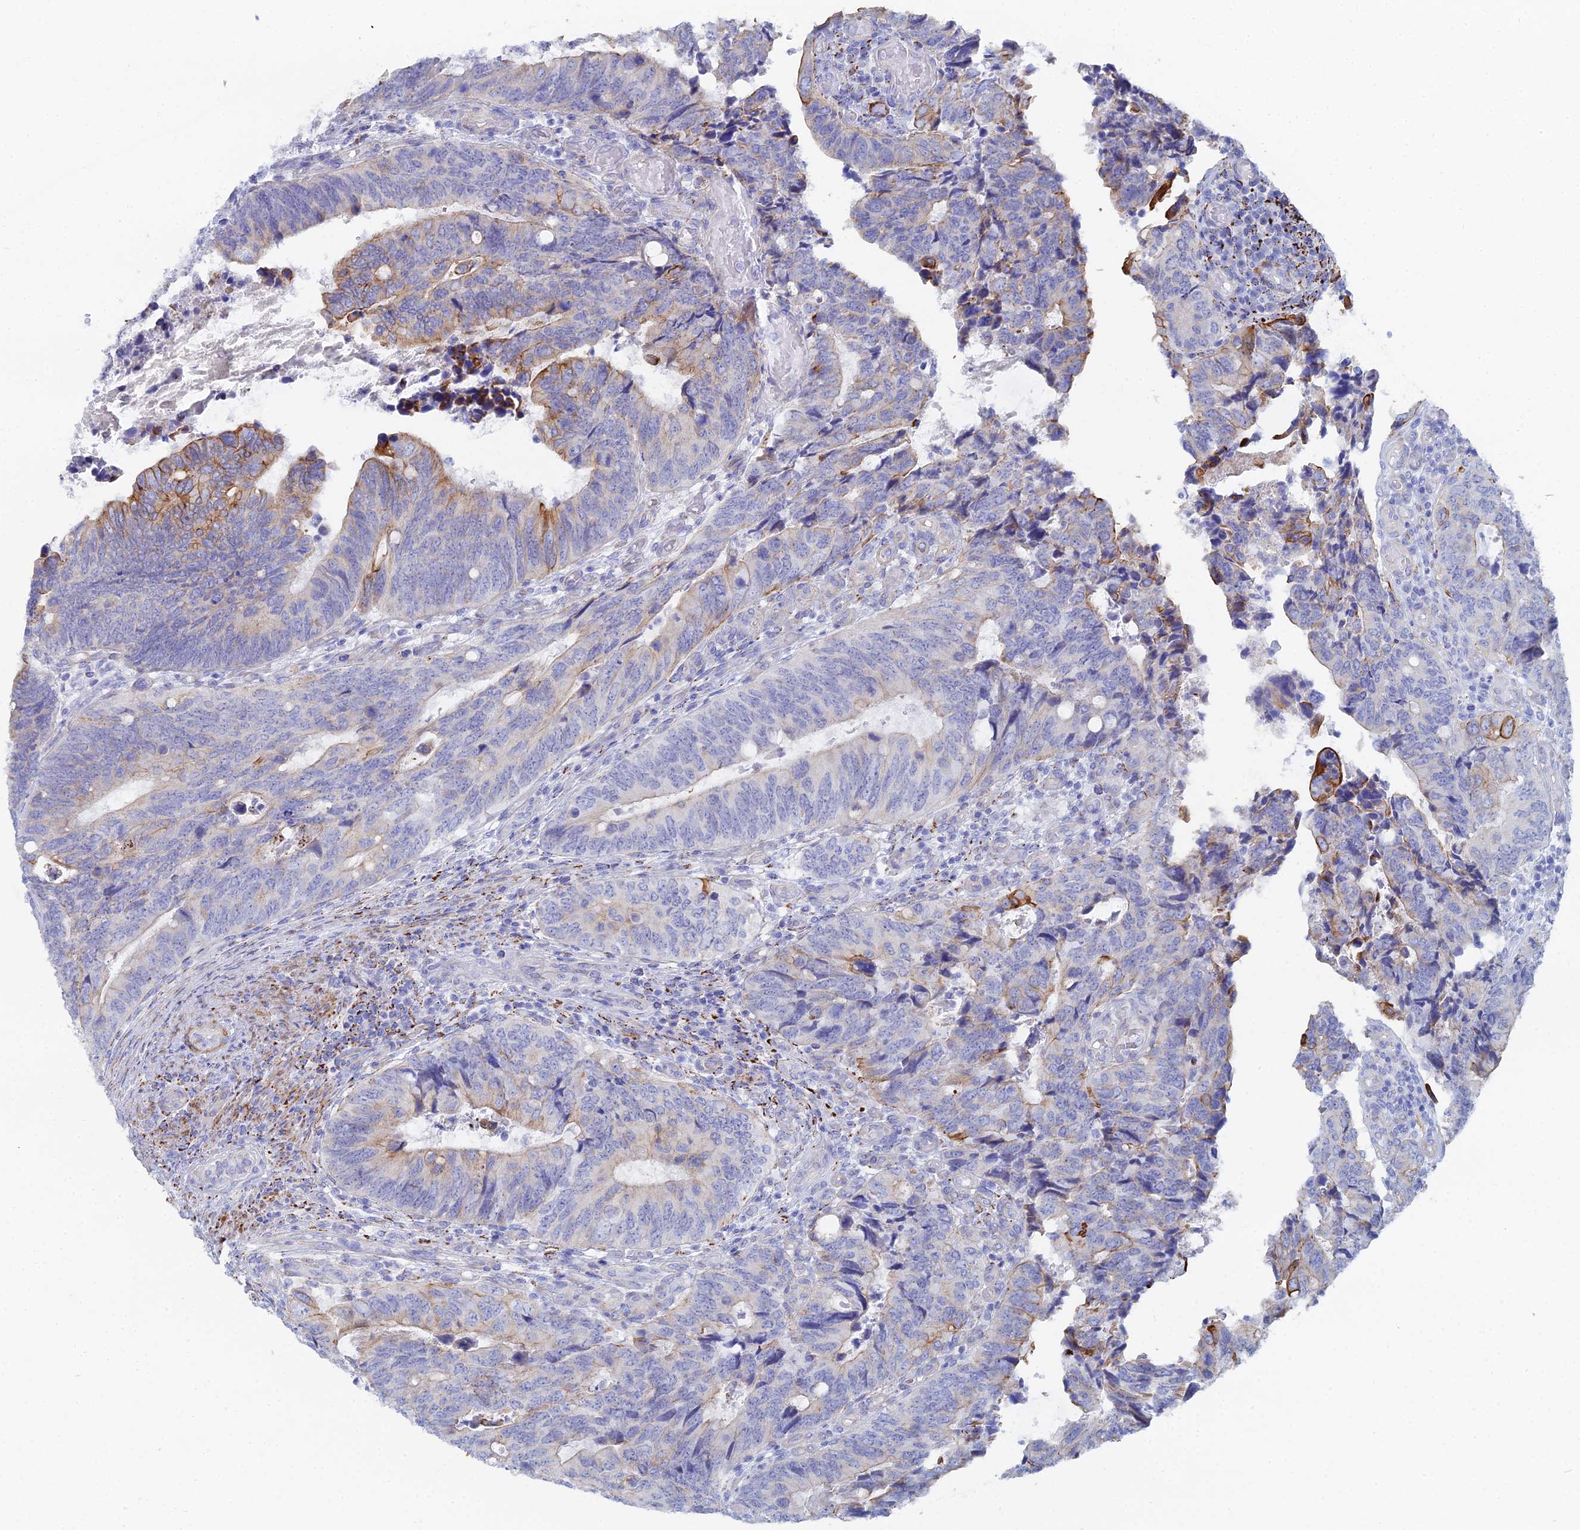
{"staining": {"intensity": "moderate", "quantity": "<25%", "location": "cytoplasmic/membranous"}, "tissue": "colorectal cancer", "cell_type": "Tumor cells", "image_type": "cancer", "snomed": [{"axis": "morphology", "description": "Adenocarcinoma, NOS"}, {"axis": "topography", "description": "Colon"}], "caption": "The immunohistochemical stain labels moderate cytoplasmic/membranous positivity in tumor cells of colorectal cancer tissue. The staining was performed using DAB (3,3'-diaminobenzidine), with brown indicating positive protein expression. Nuclei are stained blue with hematoxylin.", "gene": "DHX34", "patient": {"sex": "male", "age": 87}}